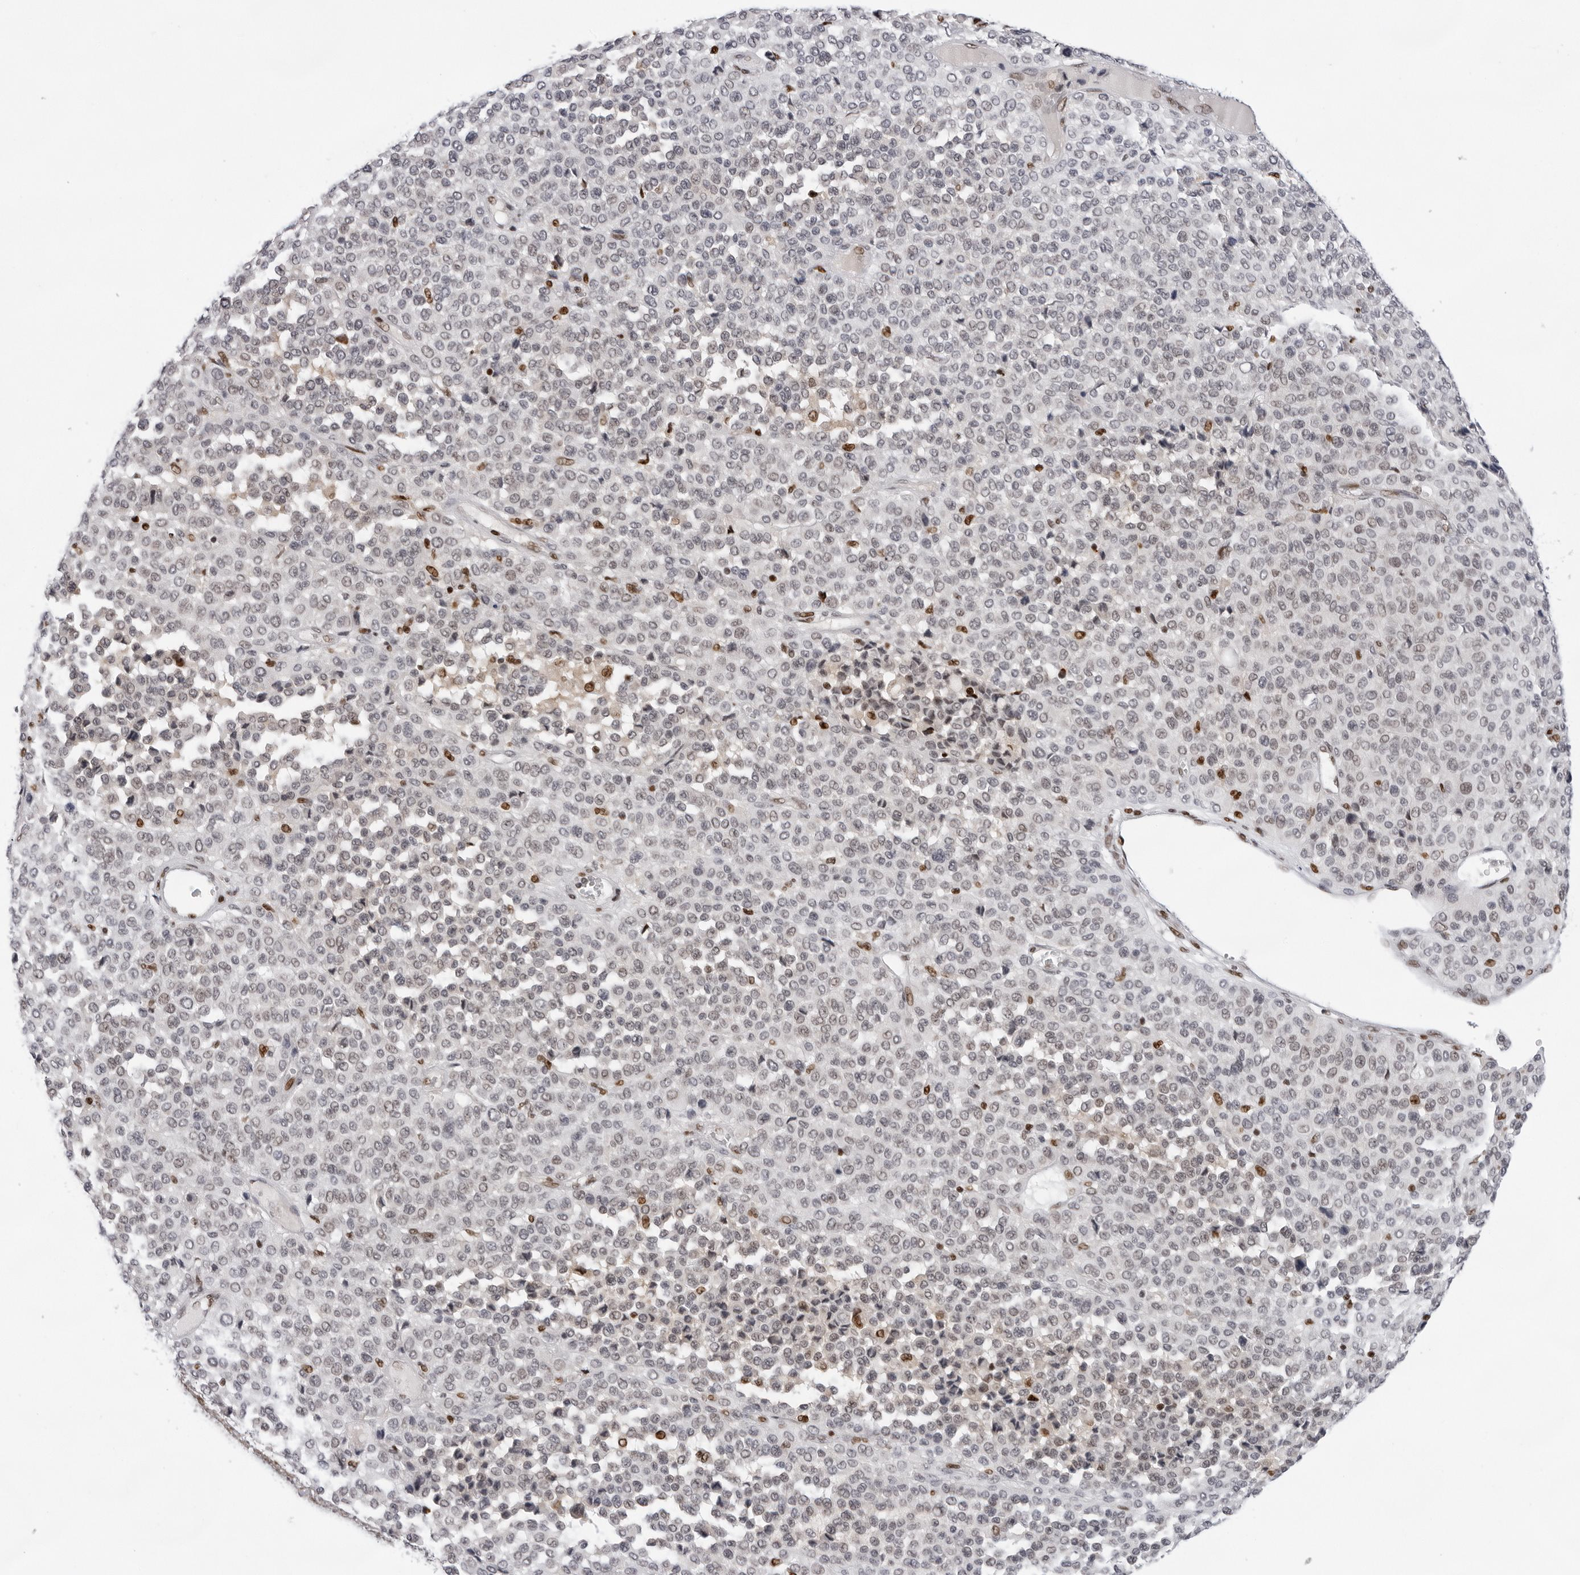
{"staining": {"intensity": "negative", "quantity": "none", "location": "none"}, "tissue": "melanoma", "cell_type": "Tumor cells", "image_type": "cancer", "snomed": [{"axis": "morphology", "description": "Malignant melanoma, Metastatic site"}, {"axis": "topography", "description": "Pancreas"}], "caption": "DAB immunohistochemical staining of melanoma shows no significant positivity in tumor cells.", "gene": "OGG1", "patient": {"sex": "female", "age": 30}}